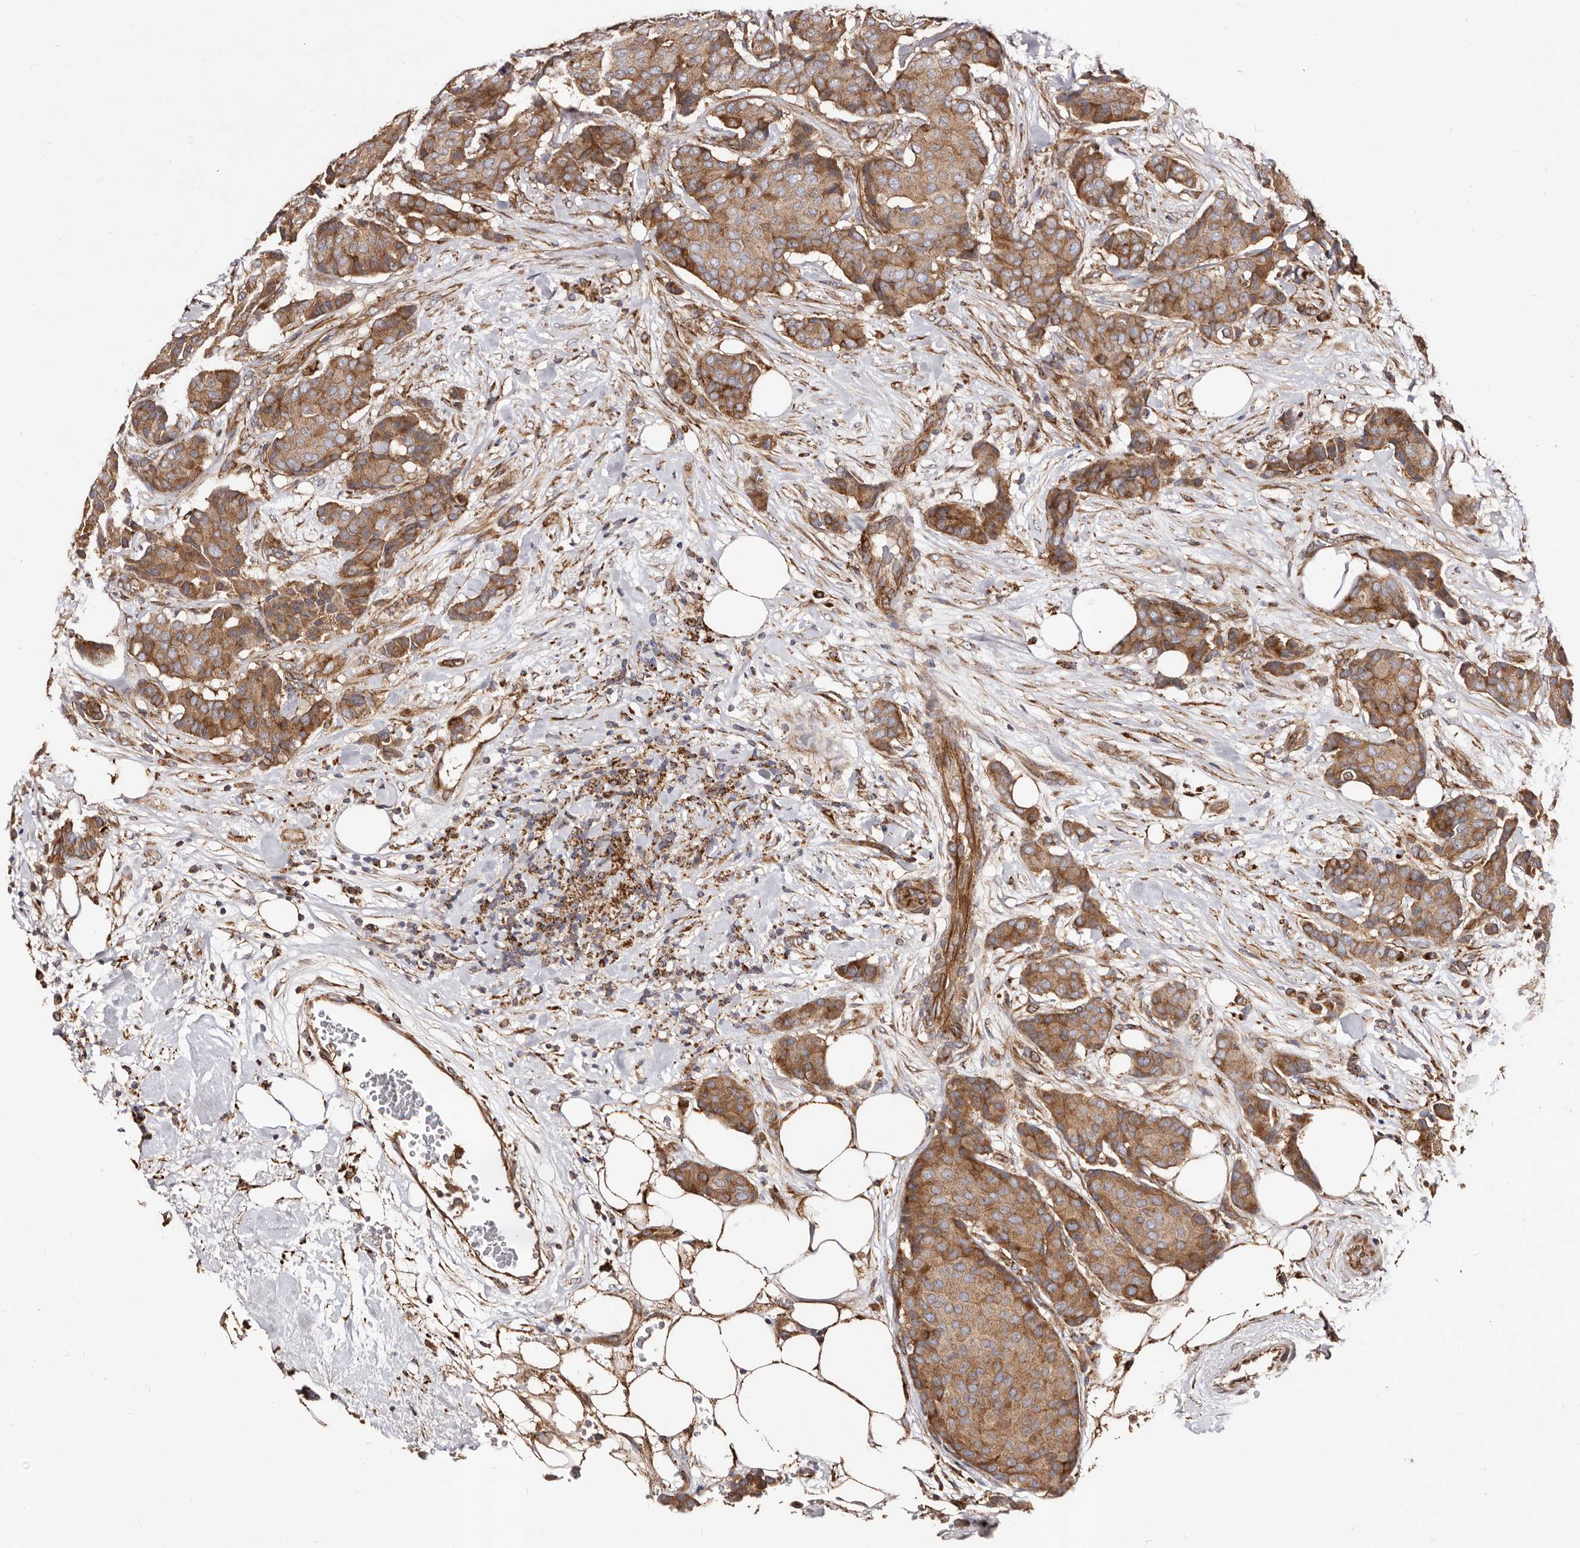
{"staining": {"intensity": "moderate", "quantity": ">75%", "location": "cytoplasmic/membranous"}, "tissue": "breast cancer", "cell_type": "Tumor cells", "image_type": "cancer", "snomed": [{"axis": "morphology", "description": "Duct carcinoma"}, {"axis": "topography", "description": "Breast"}], "caption": "Human breast cancer stained for a protein (brown) displays moderate cytoplasmic/membranous positive staining in about >75% of tumor cells.", "gene": "LUZP1", "patient": {"sex": "female", "age": 75}}